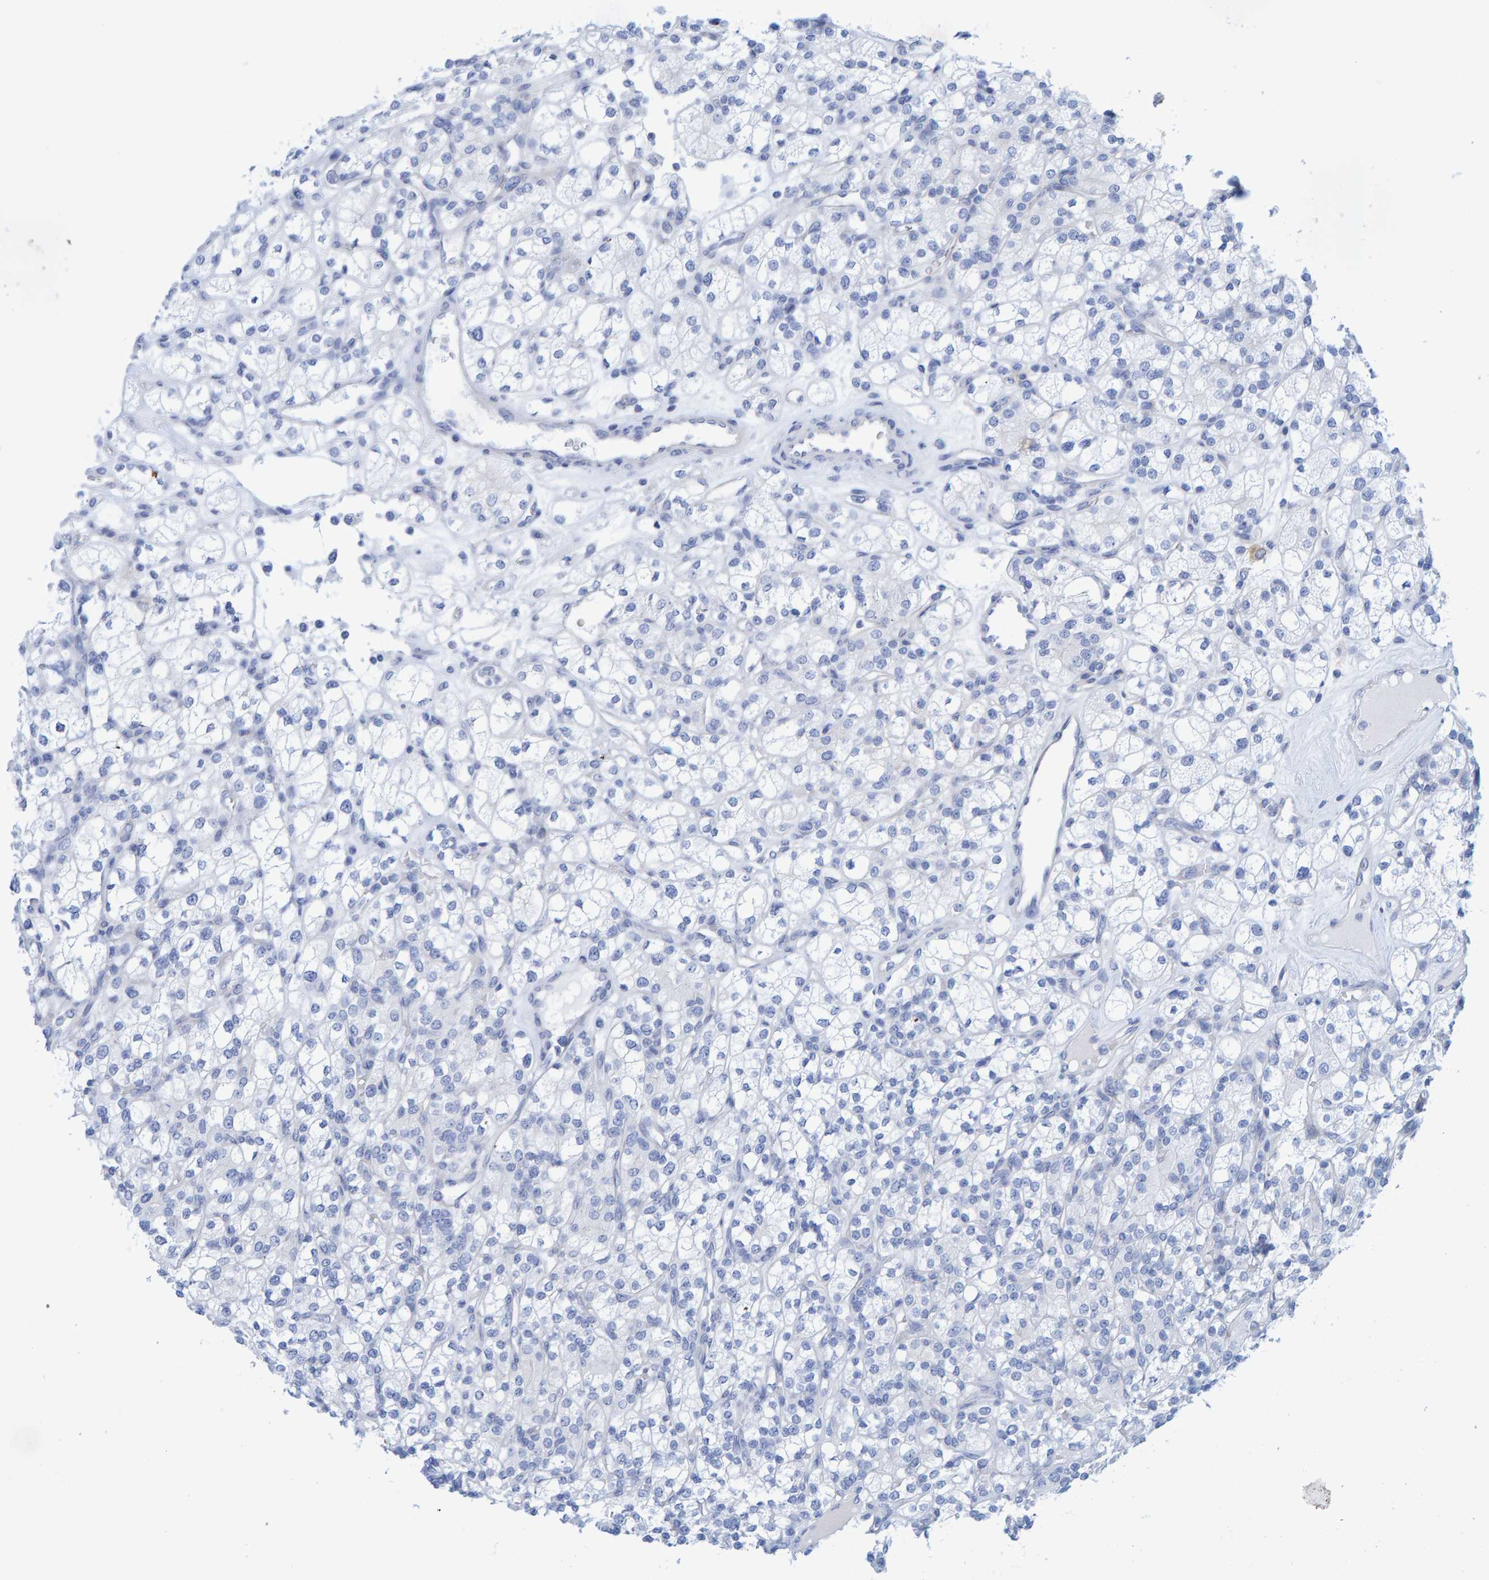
{"staining": {"intensity": "negative", "quantity": "none", "location": "none"}, "tissue": "renal cancer", "cell_type": "Tumor cells", "image_type": "cancer", "snomed": [{"axis": "morphology", "description": "Adenocarcinoma, NOS"}, {"axis": "topography", "description": "Kidney"}], "caption": "Tumor cells show no significant protein staining in renal adenocarcinoma.", "gene": "JAKMIP3", "patient": {"sex": "male", "age": 77}}